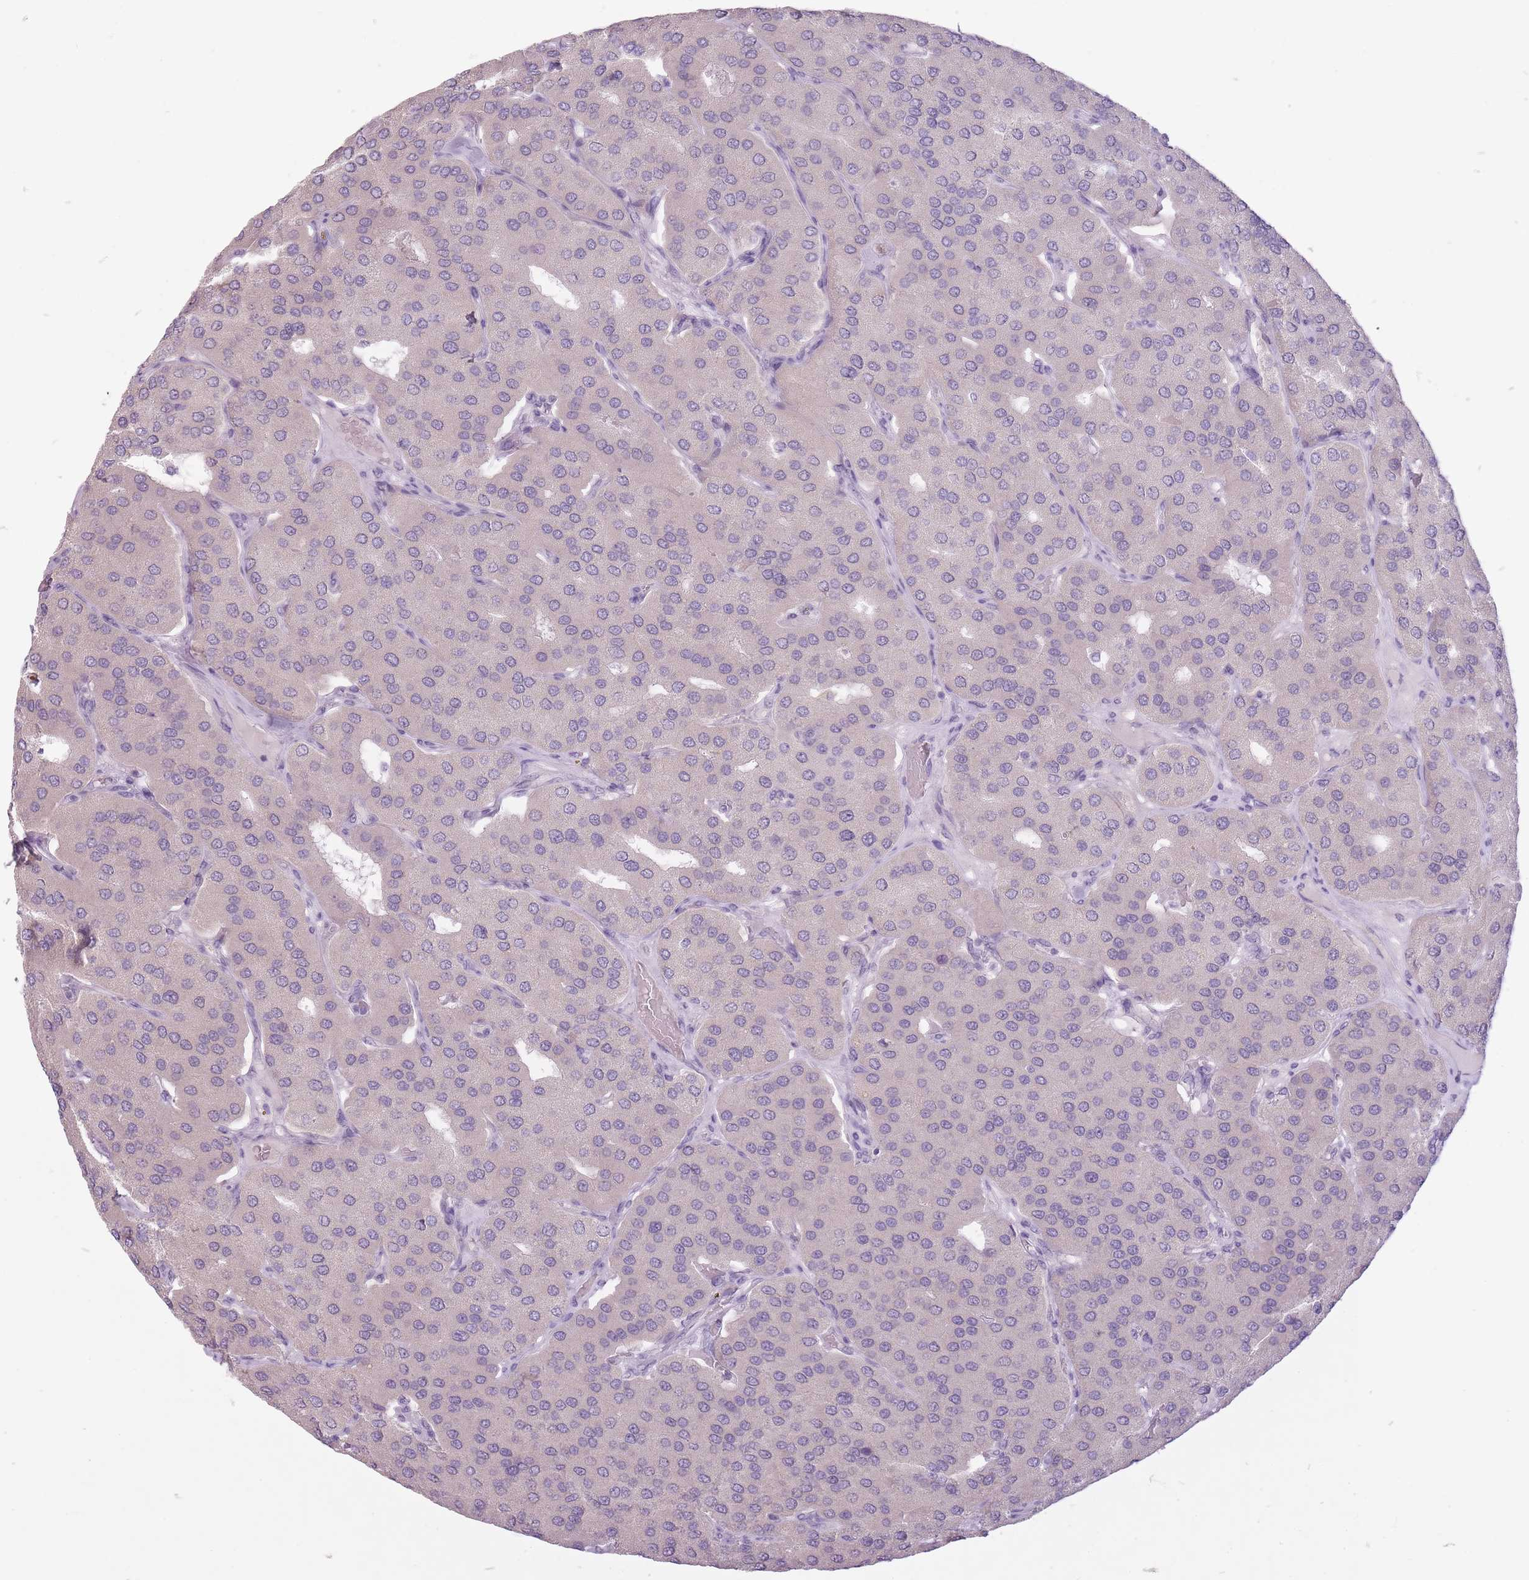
{"staining": {"intensity": "negative", "quantity": "none", "location": "none"}, "tissue": "parathyroid gland", "cell_type": "Glandular cells", "image_type": "normal", "snomed": [{"axis": "morphology", "description": "Normal tissue, NOS"}, {"axis": "morphology", "description": "Adenoma, NOS"}, {"axis": "topography", "description": "Parathyroid gland"}], "caption": "This is a image of IHC staining of normal parathyroid gland, which shows no expression in glandular cells.", "gene": "FAM43B", "patient": {"sex": "female", "age": 86}}